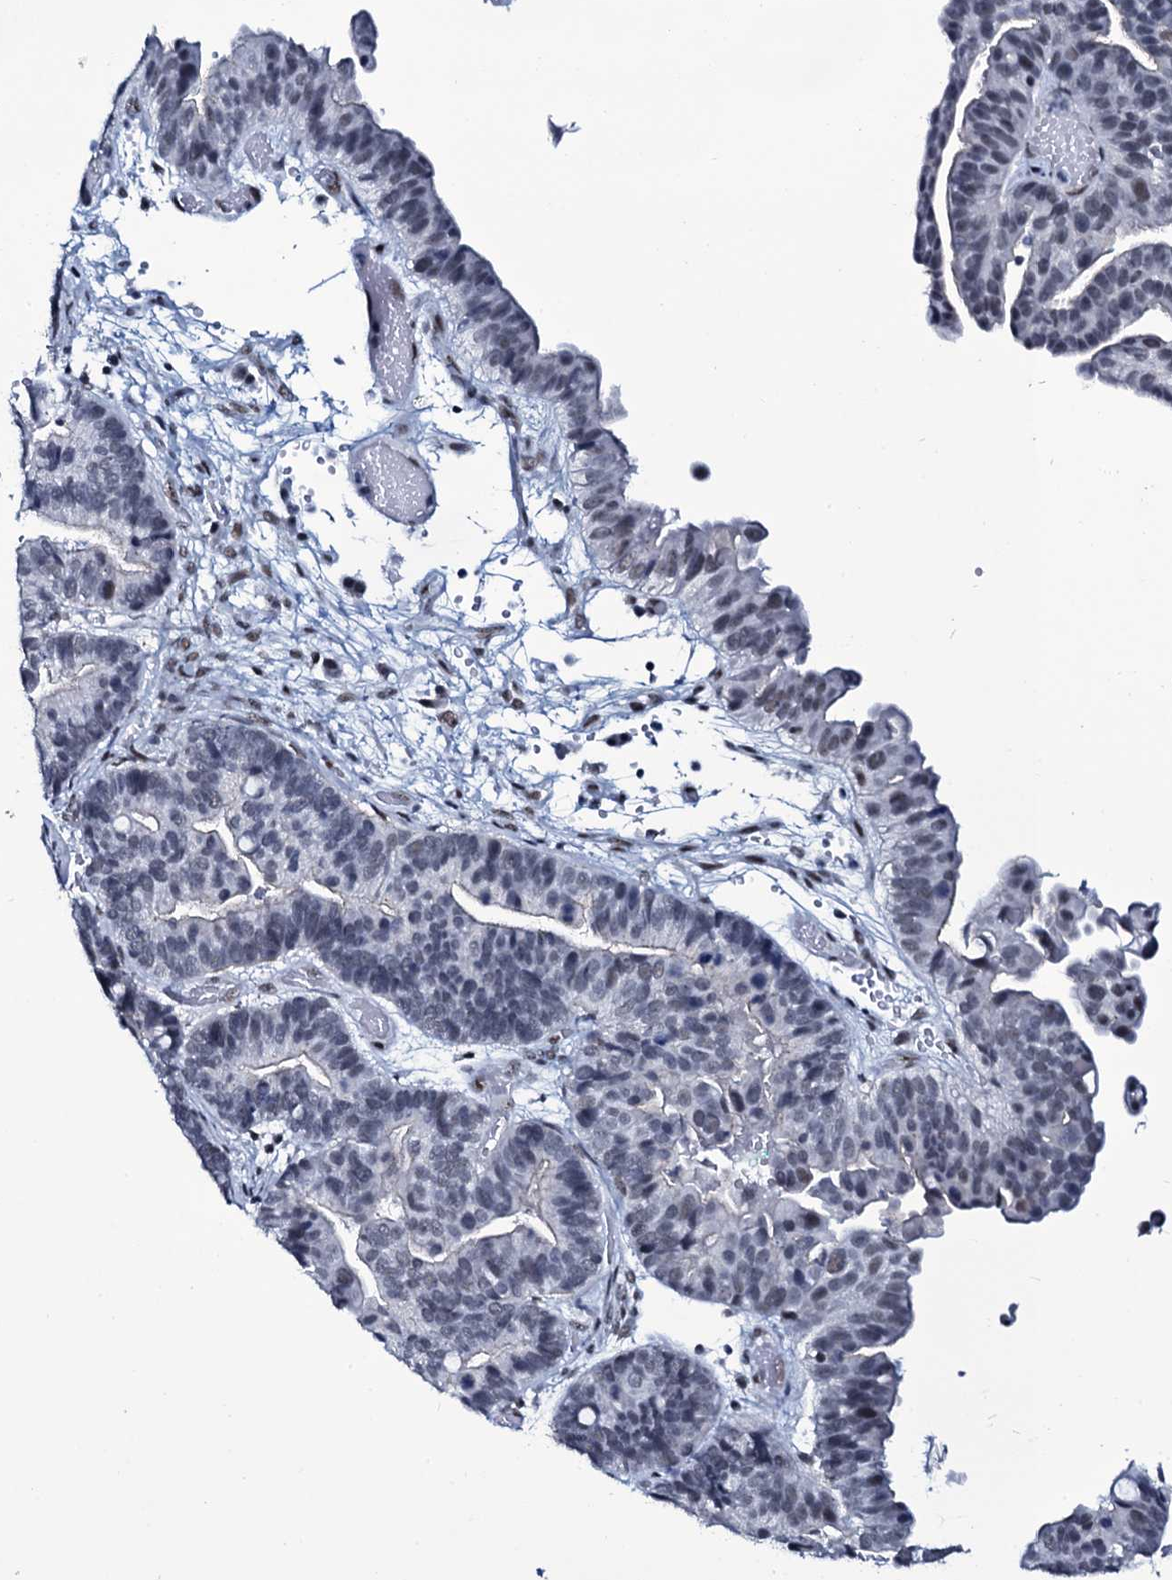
{"staining": {"intensity": "weak", "quantity": "<25%", "location": "nuclear"}, "tissue": "ovarian cancer", "cell_type": "Tumor cells", "image_type": "cancer", "snomed": [{"axis": "morphology", "description": "Cystadenocarcinoma, serous, NOS"}, {"axis": "topography", "description": "Ovary"}], "caption": "Tumor cells are negative for protein expression in human ovarian cancer (serous cystadenocarcinoma). (DAB immunohistochemistry with hematoxylin counter stain).", "gene": "ZMIZ2", "patient": {"sex": "female", "age": 56}}